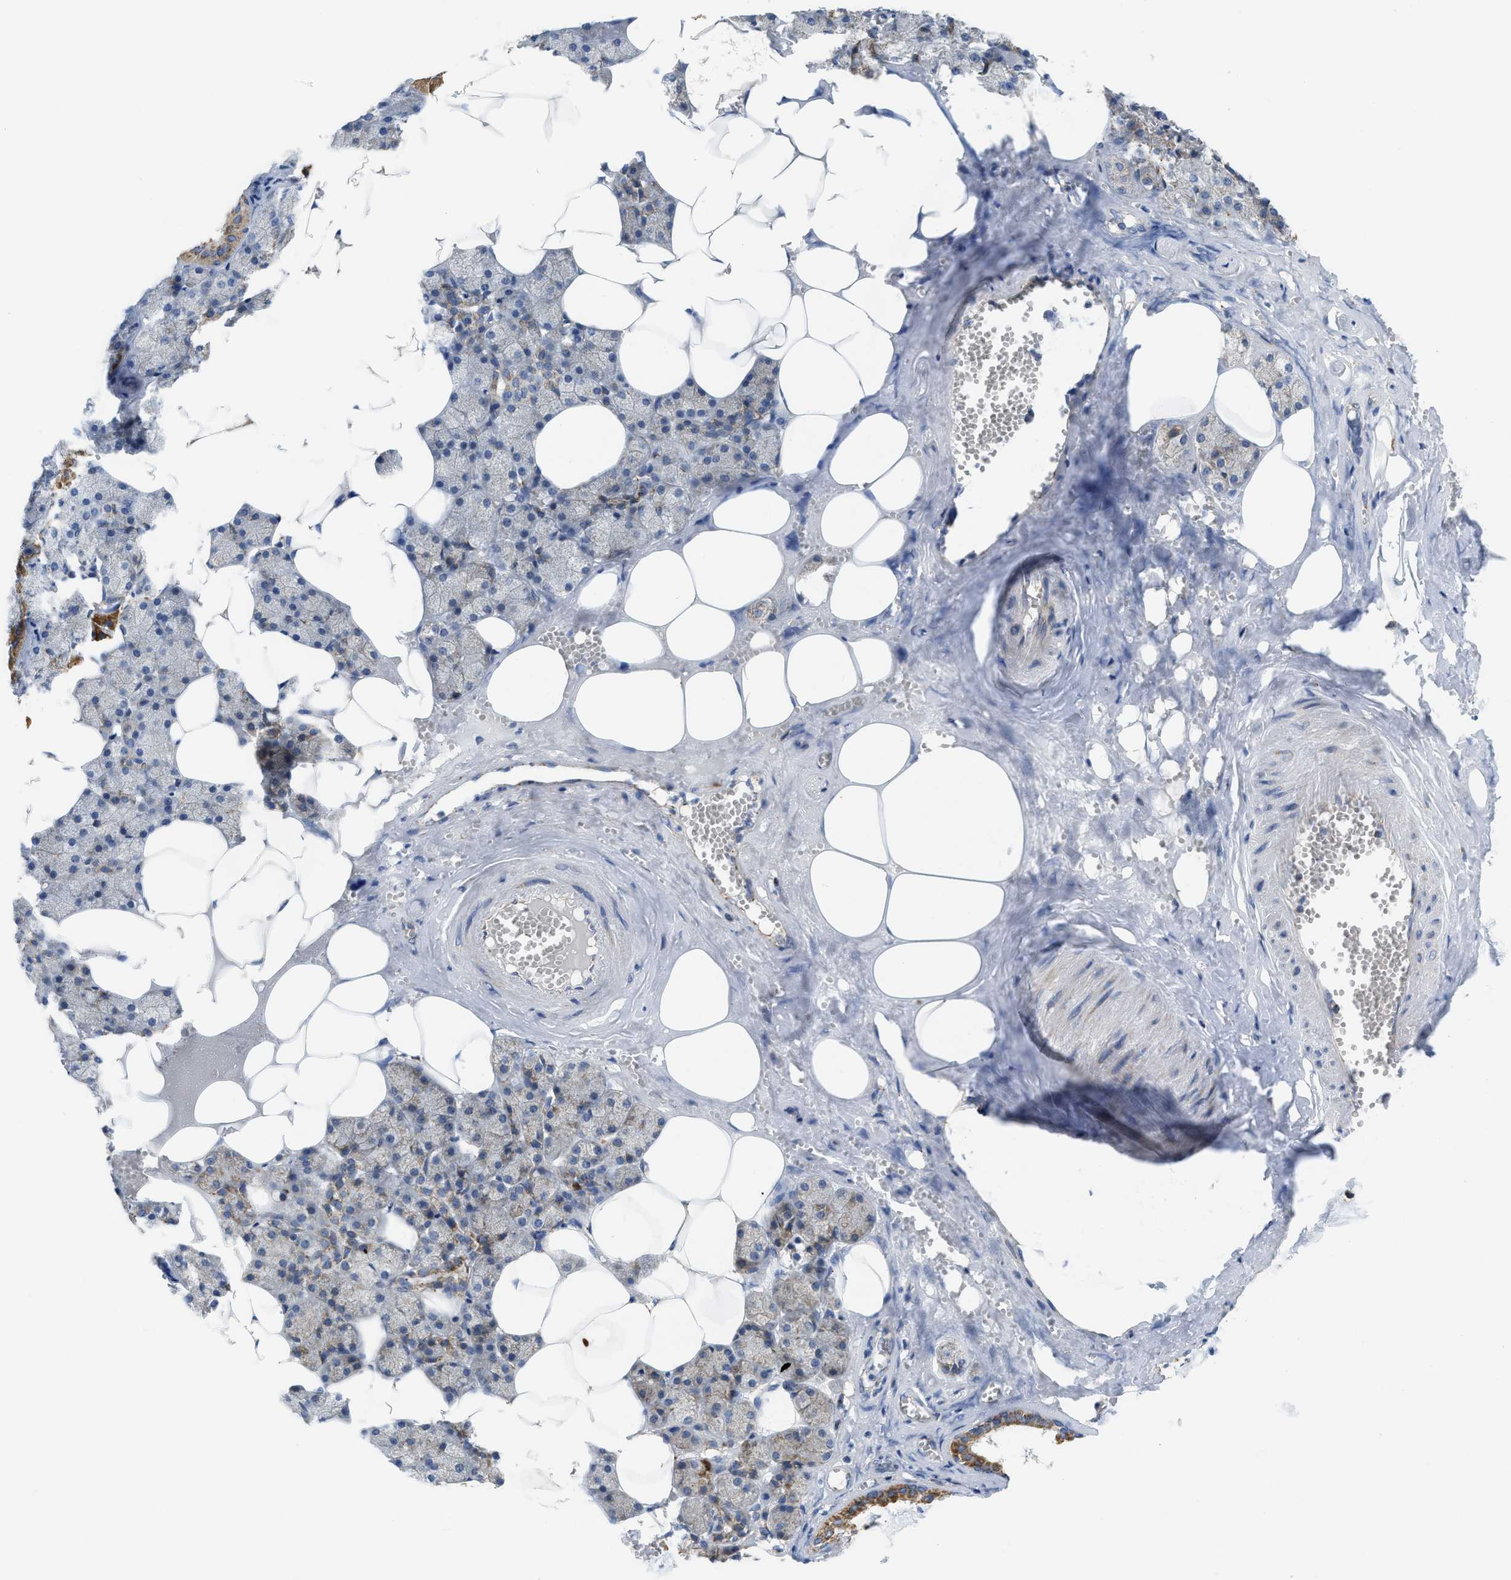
{"staining": {"intensity": "weak", "quantity": "25%-75%", "location": "cytoplasmic/membranous"}, "tissue": "salivary gland", "cell_type": "Glandular cells", "image_type": "normal", "snomed": [{"axis": "morphology", "description": "Normal tissue, NOS"}, {"axis": "topography", "description": "Salivary gland"}], "caption": "Salivary gland stained with DAB (3,3'-diaminobenzidine) immunohistochemistry (IHC) shows low levels of weak cytoplasmic/membranous positivity in approximately 25%-75% of glandular cells.", "gene": "GATD3", "patient": {"sex": "male", "age": 62}}